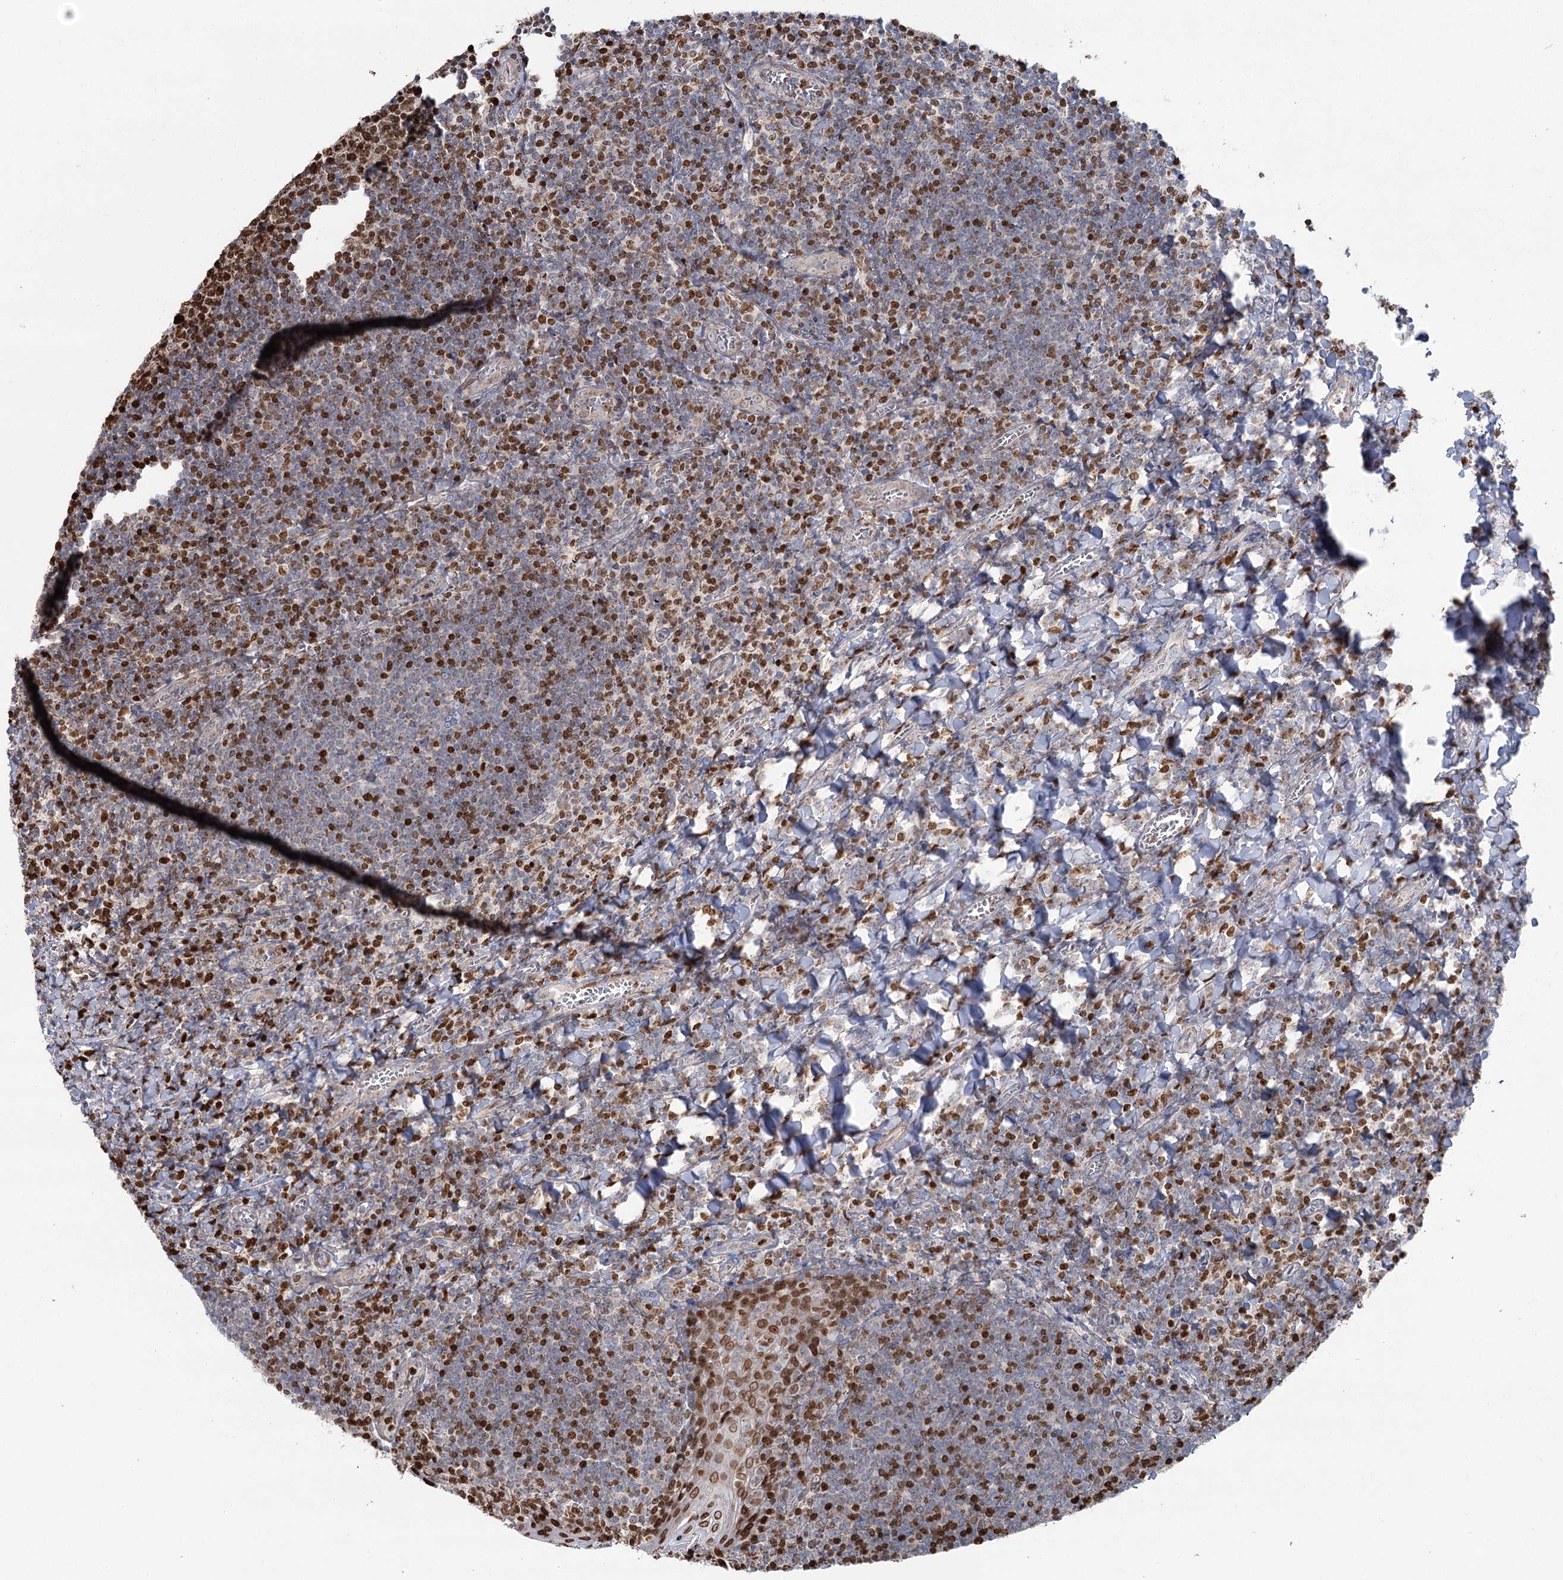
{"staining": {"intensity": "moderate", "quantity": ">75%", "location": "nuclear"}, "tissue": "tonsil", "cell_type": "Germinal center cells", "image_type": "normal", "snomed": [{"axis": "morphology", "description": "Normal tissue, NOS"}, {"axis": "topography", "description": "Tonsil"}], "caption": "Tonsil stained for a protein (brown) reveals moderate nuclear positive staining in about >75% of germinal center cells.", "gene": "PDHX", "patient": {"sex": "male", "age": 27}}